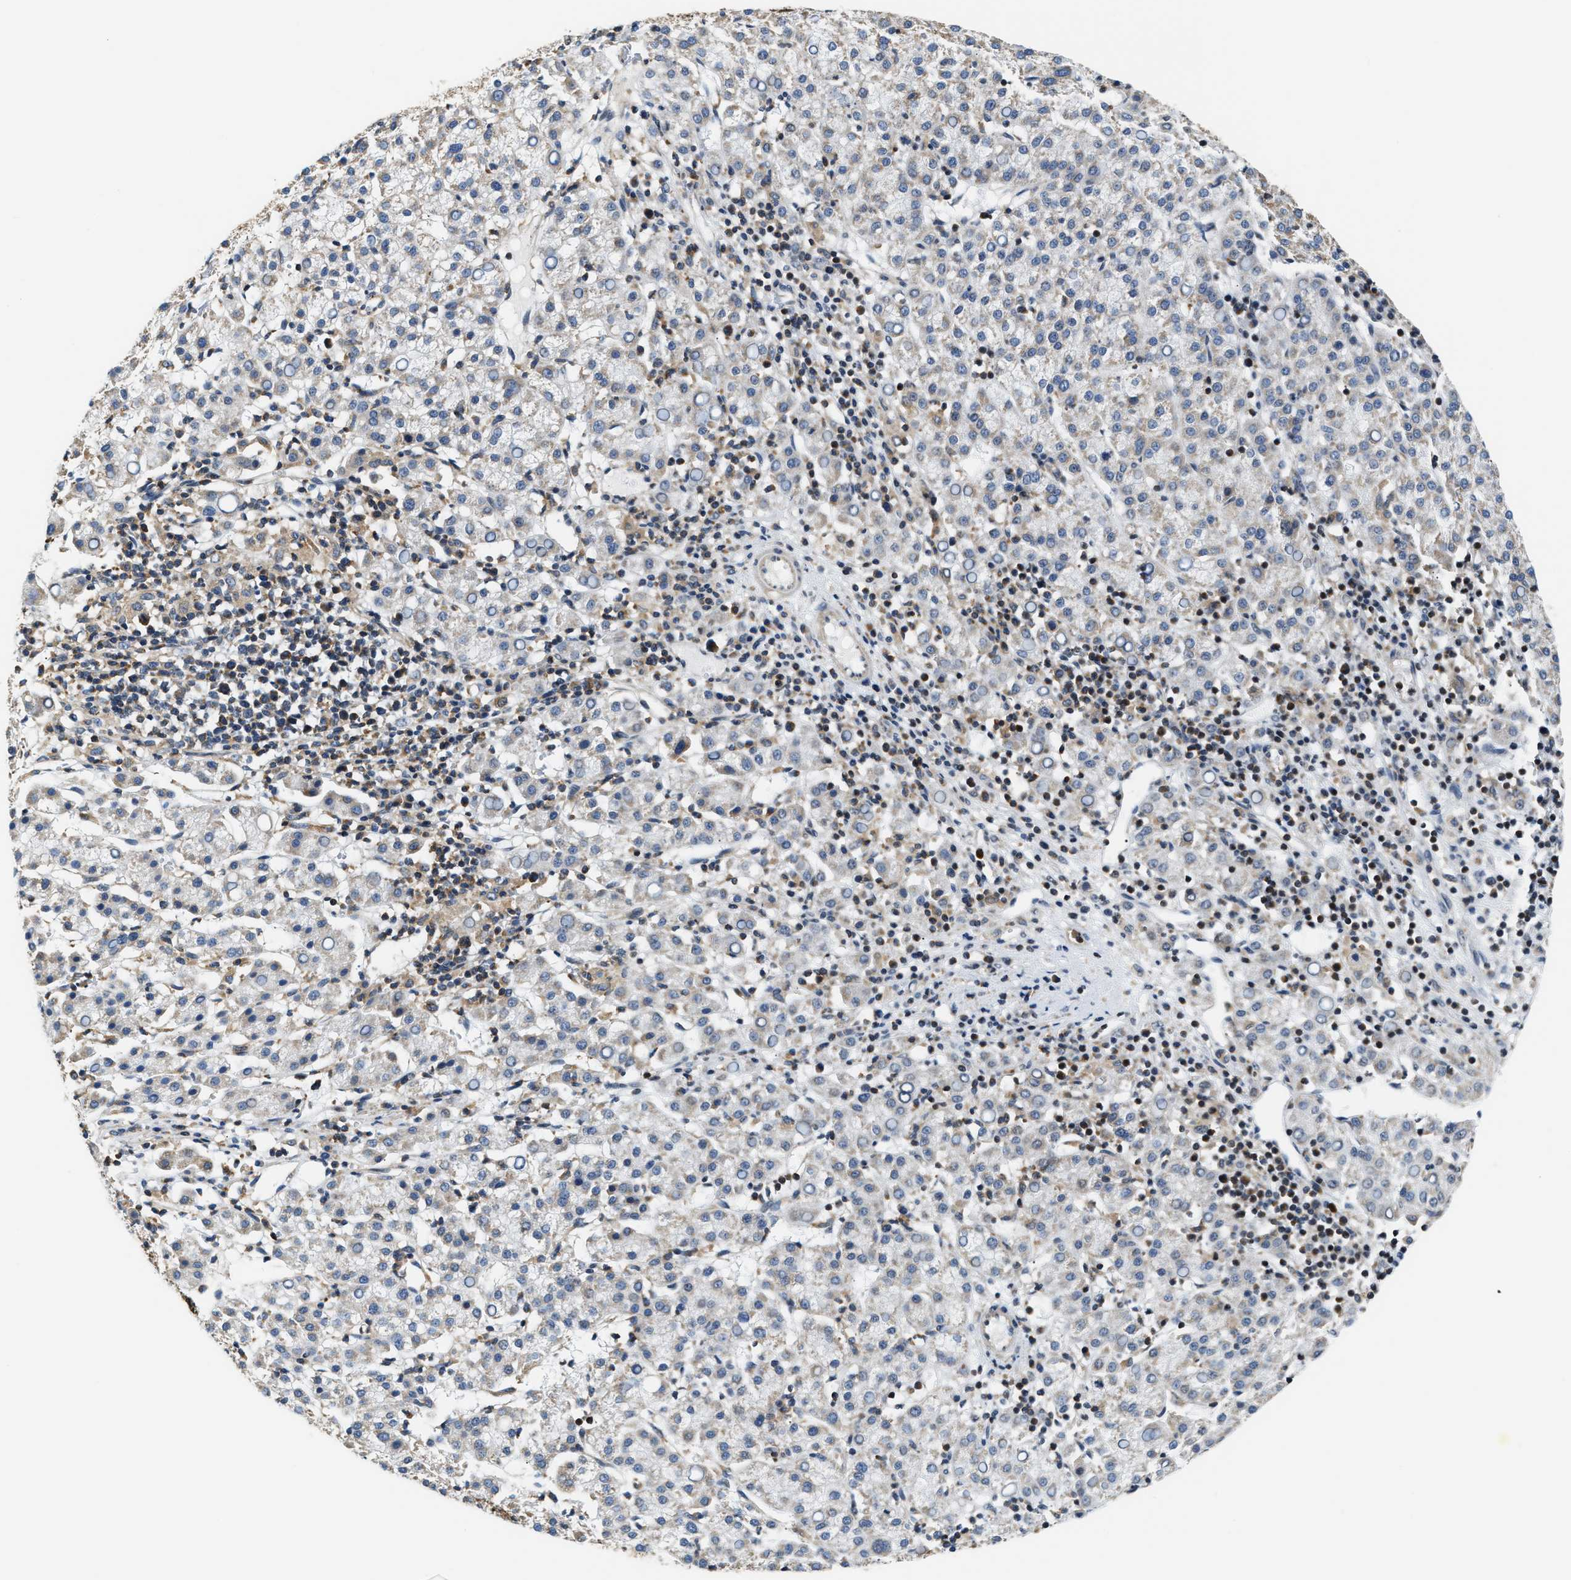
{"staining": {"intensity": "weak", "quantity": "<25%", "location": "cytoplasmic/membranous"}, "tissue": "liver cancer", "cell_type": "Tumor cells", "image_type": "cancer", "snomed": [{"axis": "morphology", "description": "Carcinoma, Hepatocellular, NOS"}, {"axis": "topography", "description": "Liver"}], "caption": "Liver cancer stained for a protein using IHC displays no expression tumor cells.", "gene": "STK10", "patient": {"sex": "female", "age": 58}}